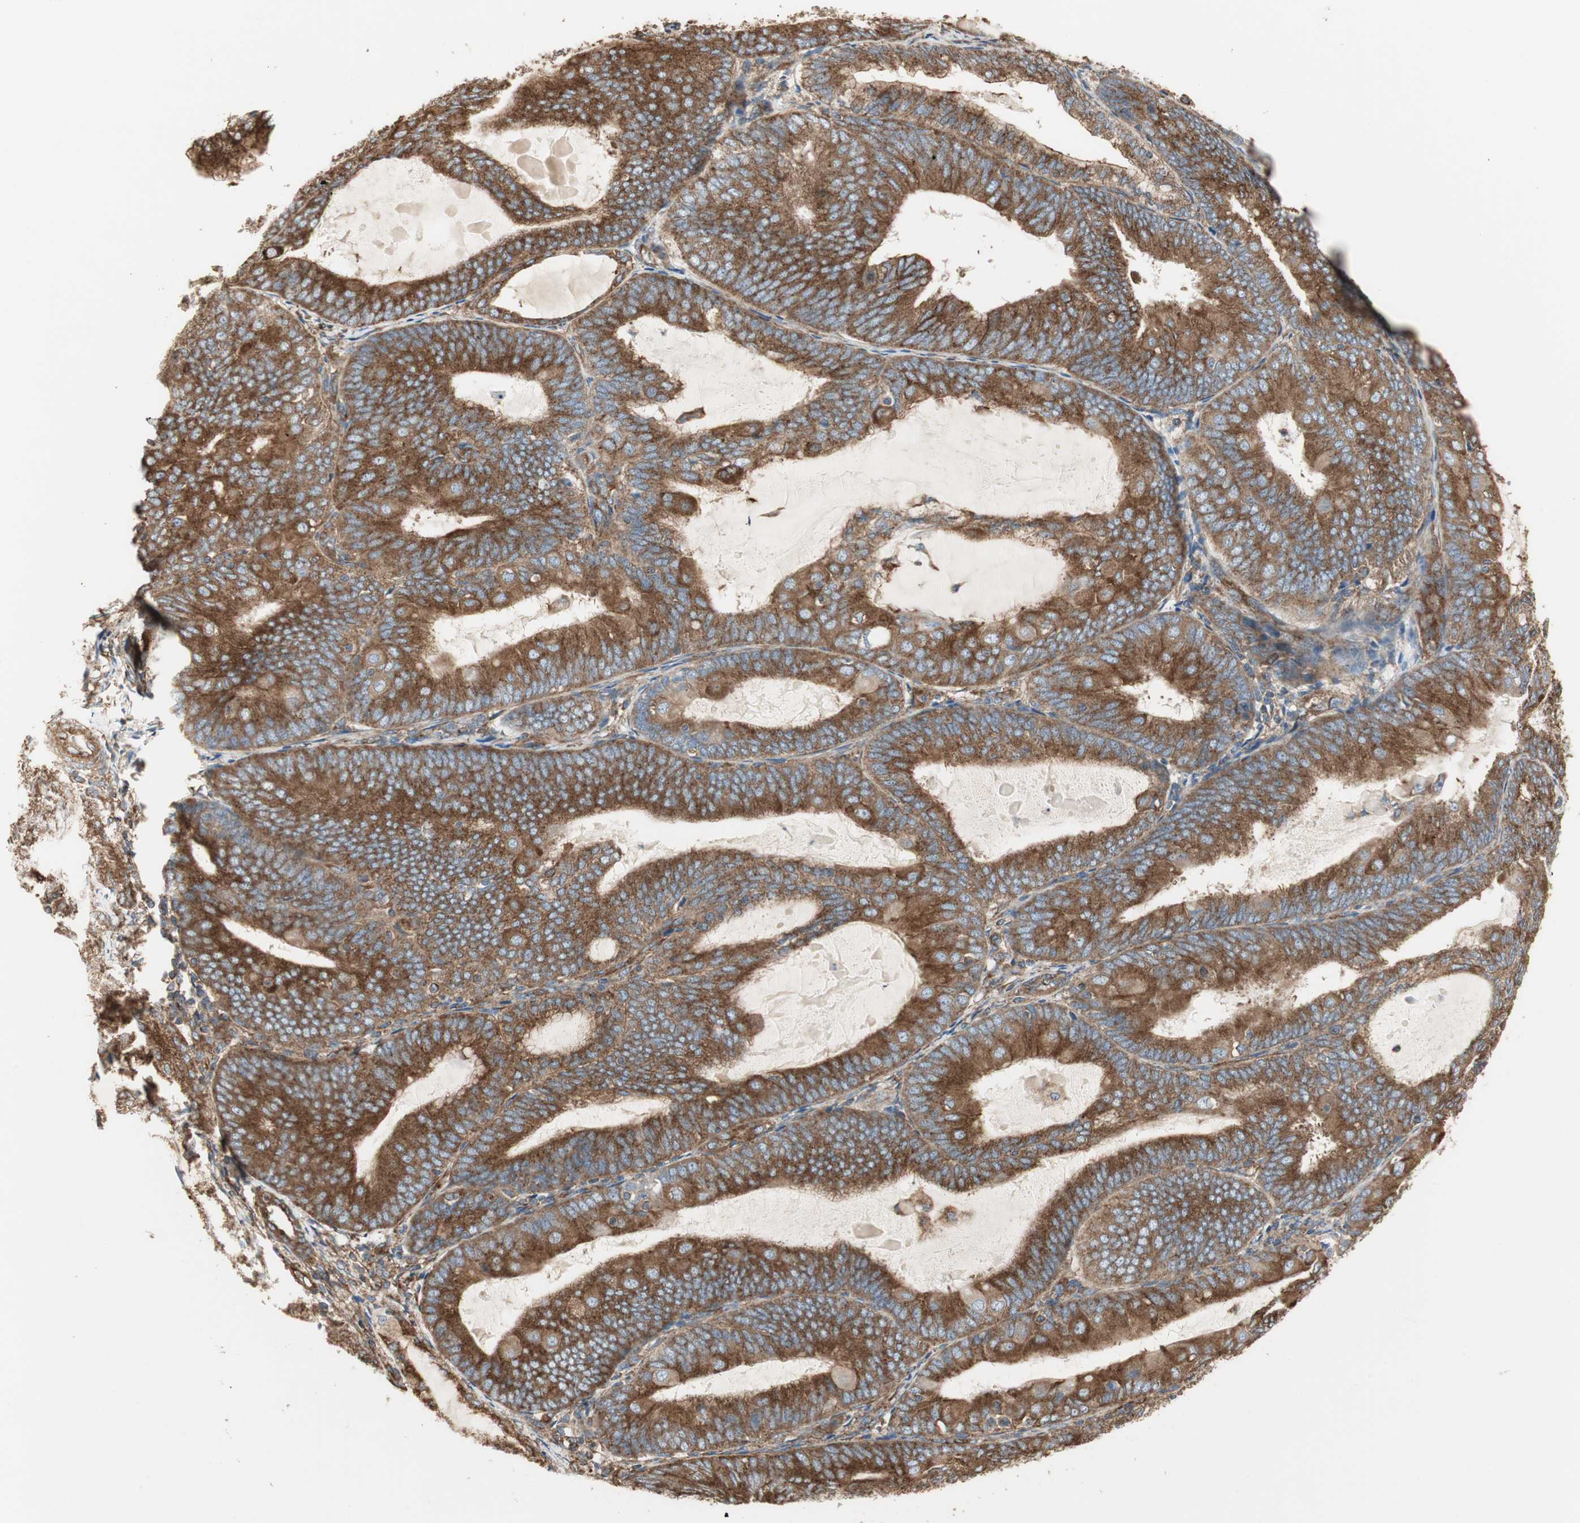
{"staining": {"intensity": "strong", "quantity": ">75%", "location": "cytoplasmic/membranous"}, "tissue": "endometrial cancer", "cell_type": "Tumor cells", "image_type": "cancer", "snomed": [{"axis": "morphology", "description": "Adenocarcinoma, NOS"}, {"axis": "topography", "description": "Endometrium"}], "caption": "Protein expression analysis of endometrial cancer displays strong cytoplasmic/membranous staining in approximately >75% of tumor cells. The staining is performed using DAB (3,3'-diaminobenzidine) brown chromogen to label protein expression. The nuclei are counter-stained blue using hematoxylin.", "gene": "H6PD", "patient": {"sex": "female", "age": 81}}